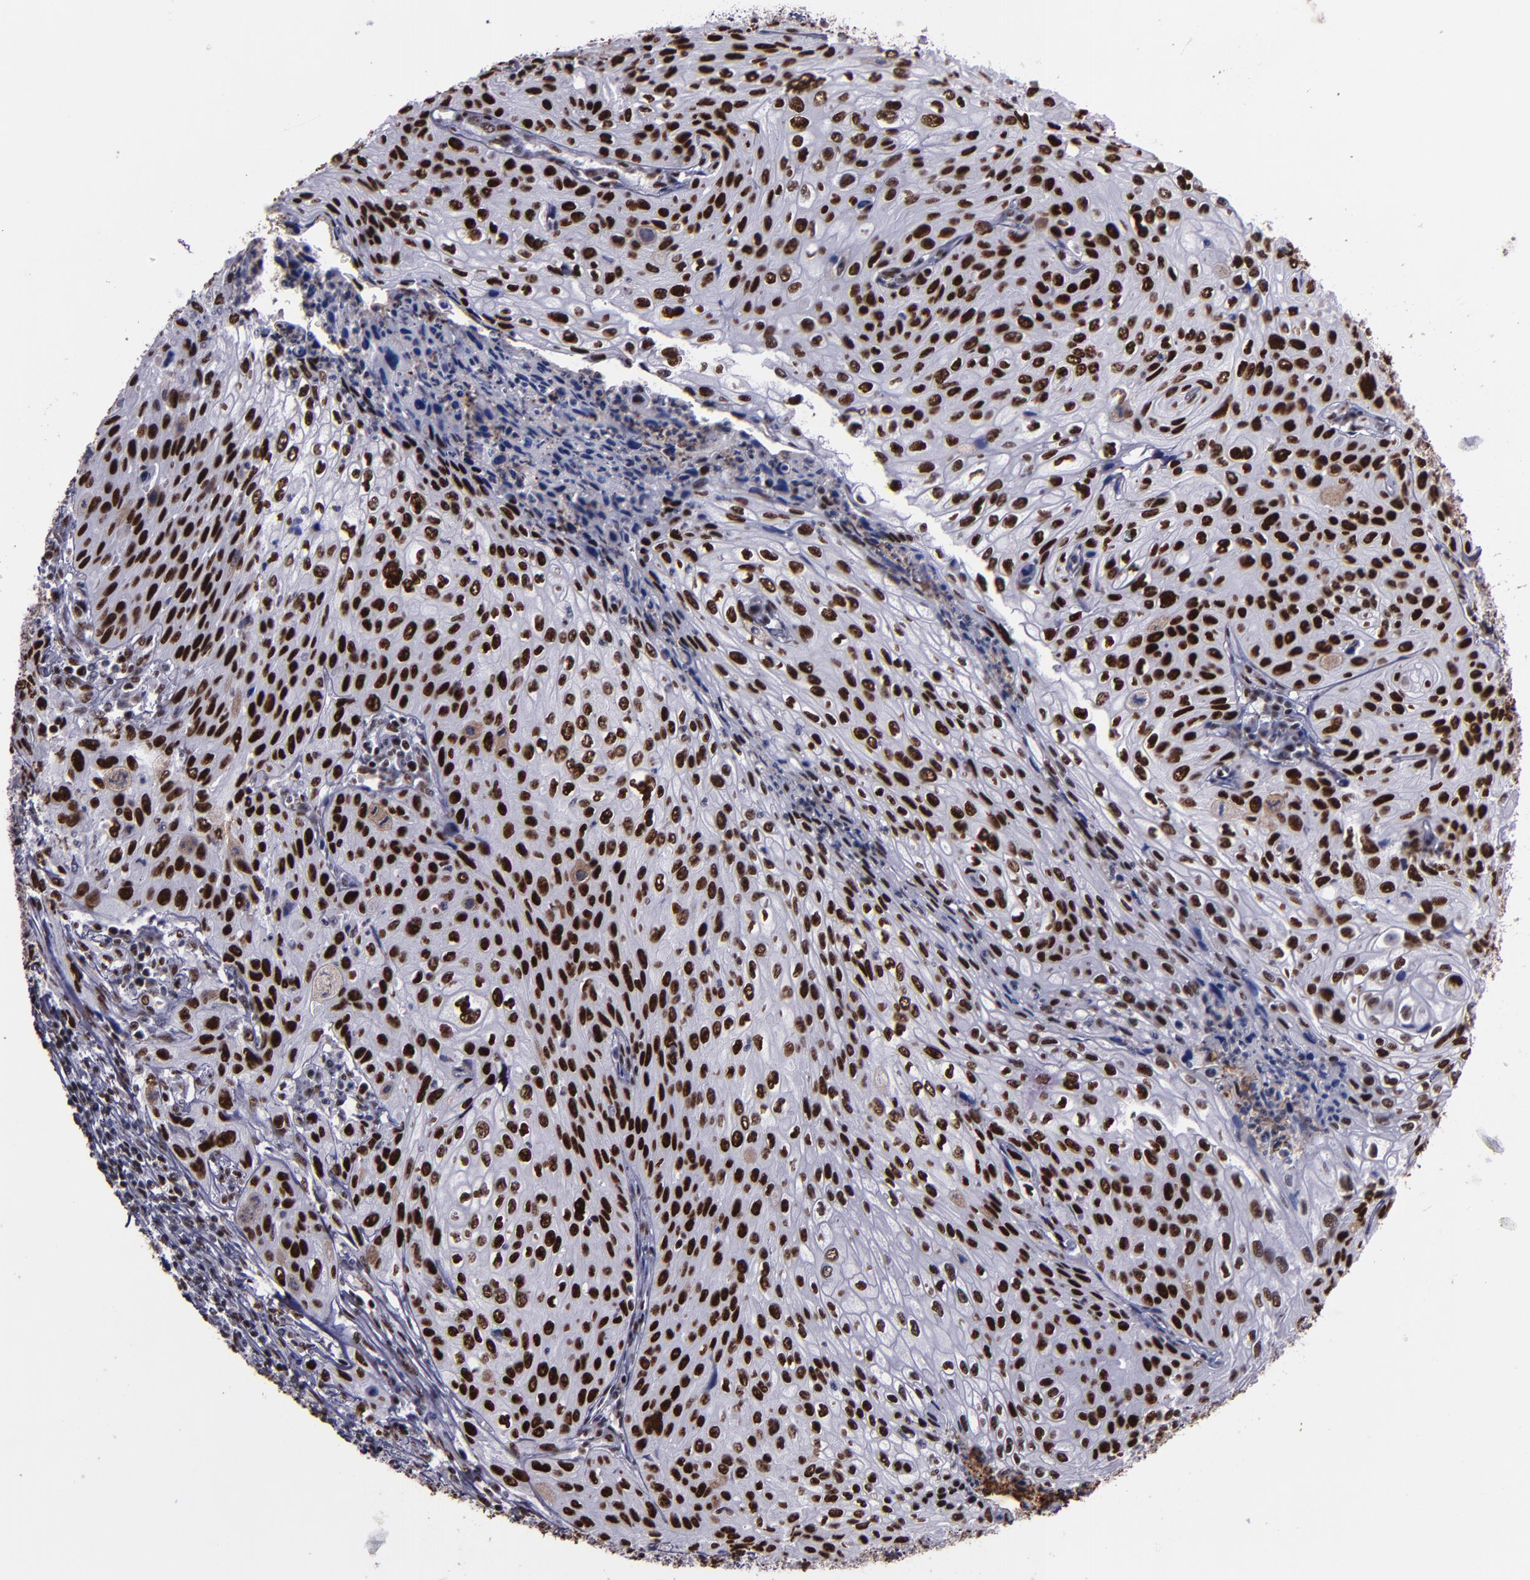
{"staining": {"intensity": "strong", "quantity": ">75%", "location": "nuclear"}, "tissue": "cervical cancer", "cell_type": "Tumor cells", "image_type": "cancer", "snomed": [{"axis": "morphology", "description": "Squamous cell carcinoma, NOS"}, {"axis": "topography", "description": "Cervix"}], "caption": "Protein expression analysis of cervical cancer (squamous cell carcinoma) displays strong nuclear staining in about >75% of tumor cells.", "gene": "PPP4R3A", "patient": {"sex": "female", "age": 32}}